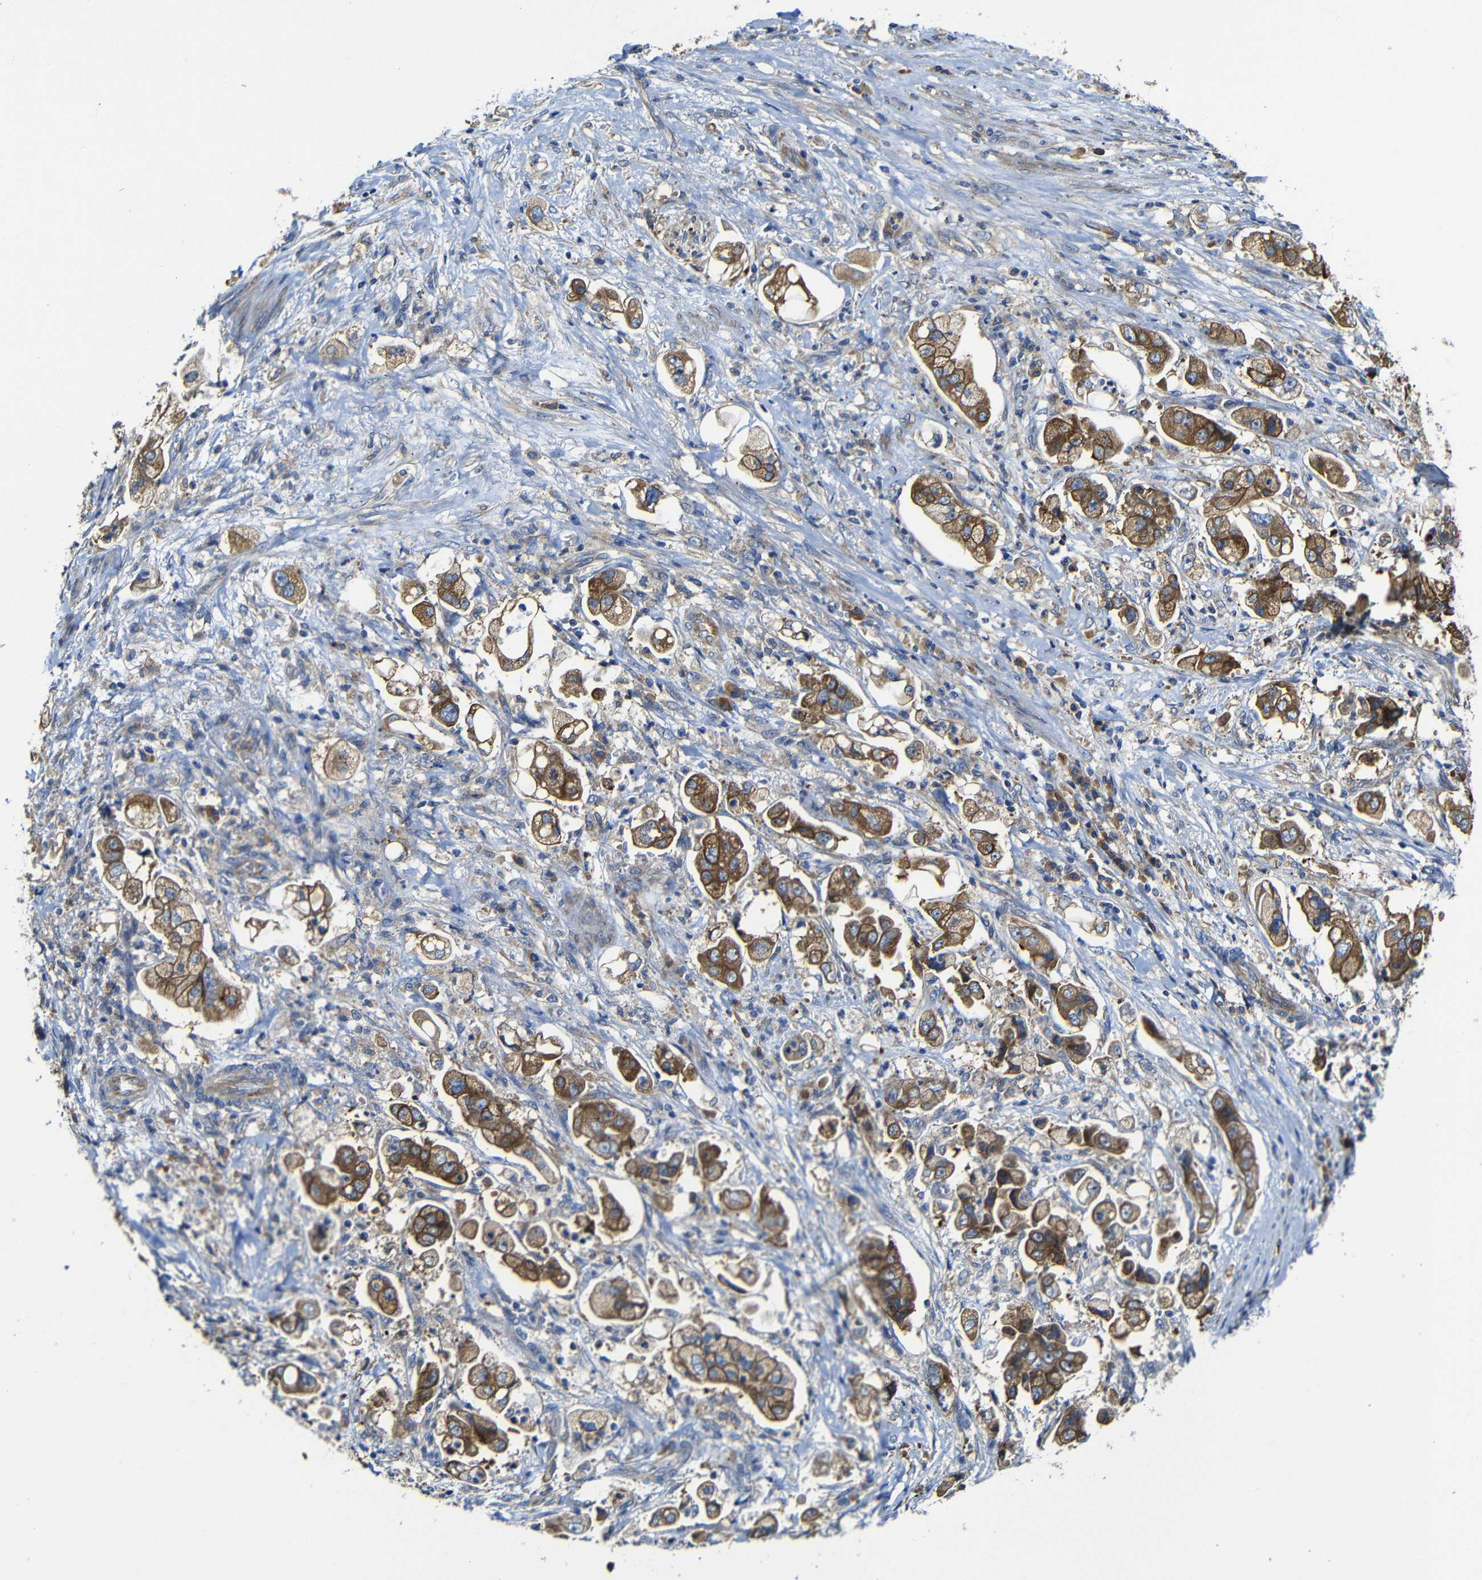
{"staining": {"intensity": "moderate", "quantity": ">75%", "location": "cytoplasmic/membranous"}, "tissue": "stomach cancer", "cell_type": "Tumor cells", "image_type": "cancer", "snomed": [{"axis": "morphology", "description": "Adenocarcinoma, NOS"}, {"axis": "topography", "description": "Stomach"}], "caption": "High-power microscopy captured an IHC histopathology image of adenocarcinoma (stomach), revealing moderate cytoplasmic/membranous positivity in about >75% of tumor cells.", "gene": "CLCC1", "patient": {"sex": "male", "age": 62}}